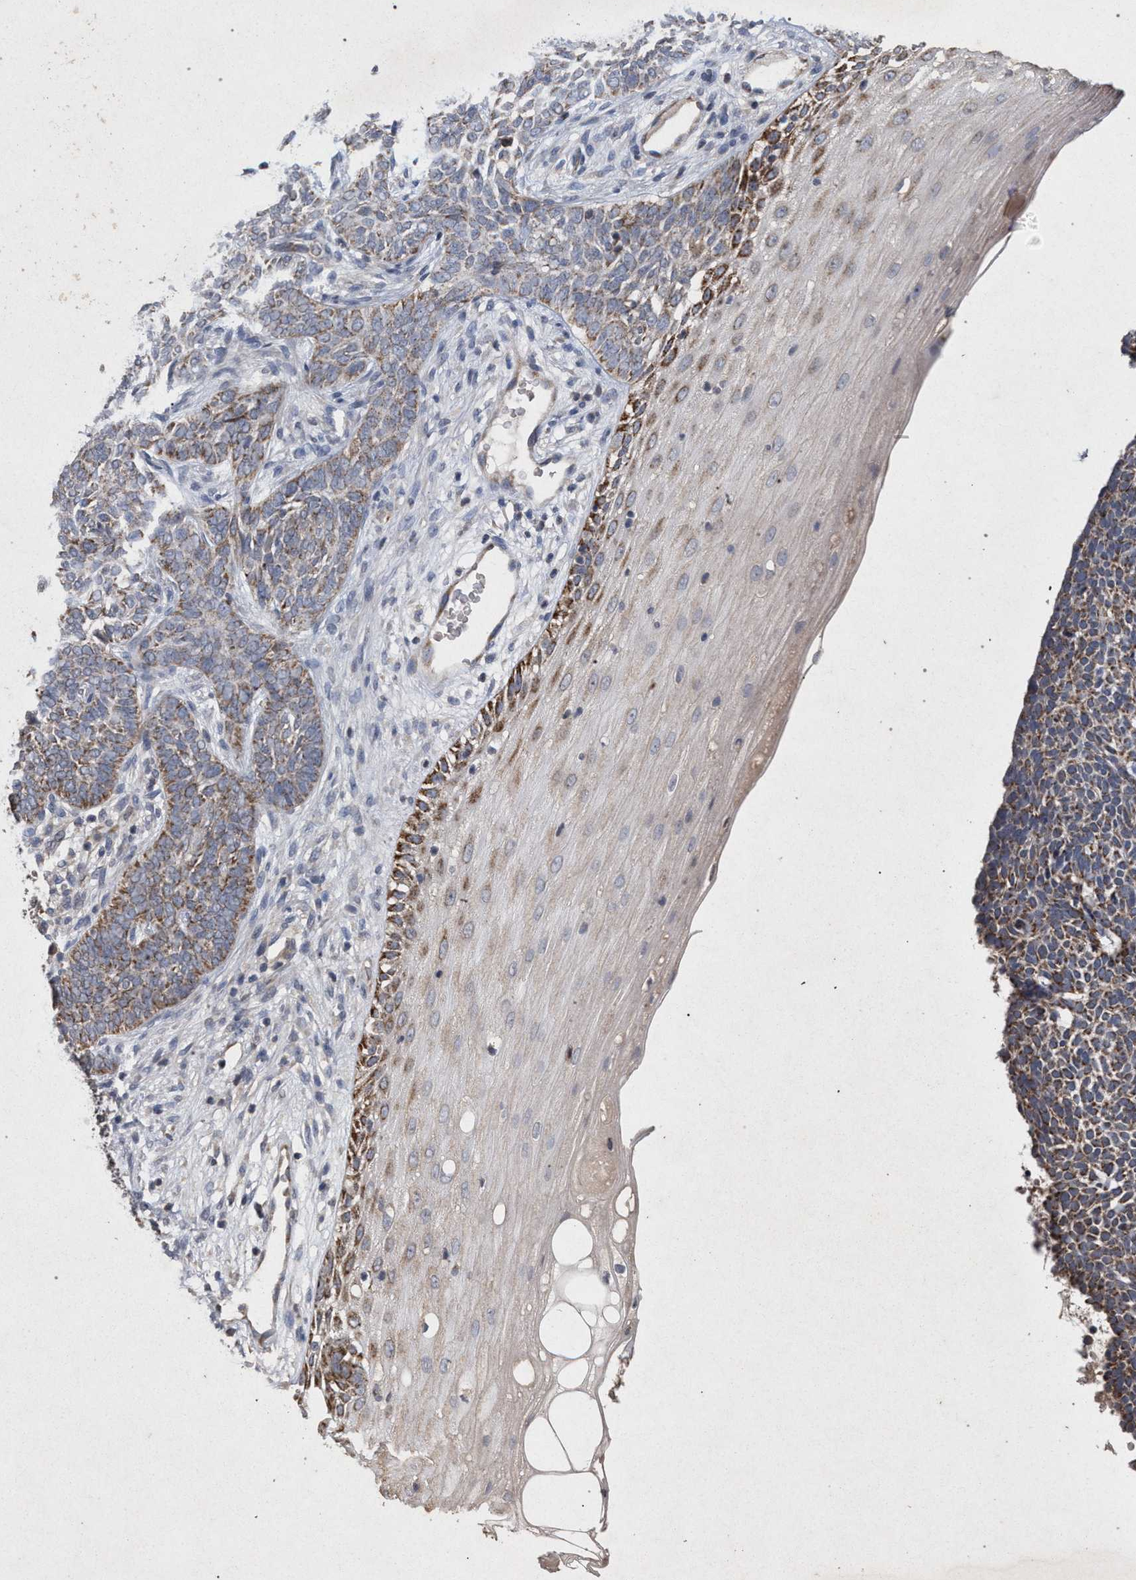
{"staining": {"intensity": "moderate", "quantity": "25%-75%", "location": "cytoplasmic/membranous"}, "tissue": "skin cancer", "cell_type": "Tumor cells", "image_type": "cancer", "snomed": [{"axis": "morphology", "description": "Basal cell carcinoma"}, {"axis": "topography", "description": "Skin"}], "caption": "Protein staining of basal cell carcinoma (skin) tissue demonstrates moderate cytoplasmic/membranous expression in approximately 25%-75% of tumor cells.", "gene": "PKD2L1", "patient": {"sex": "male", "age": 87}}